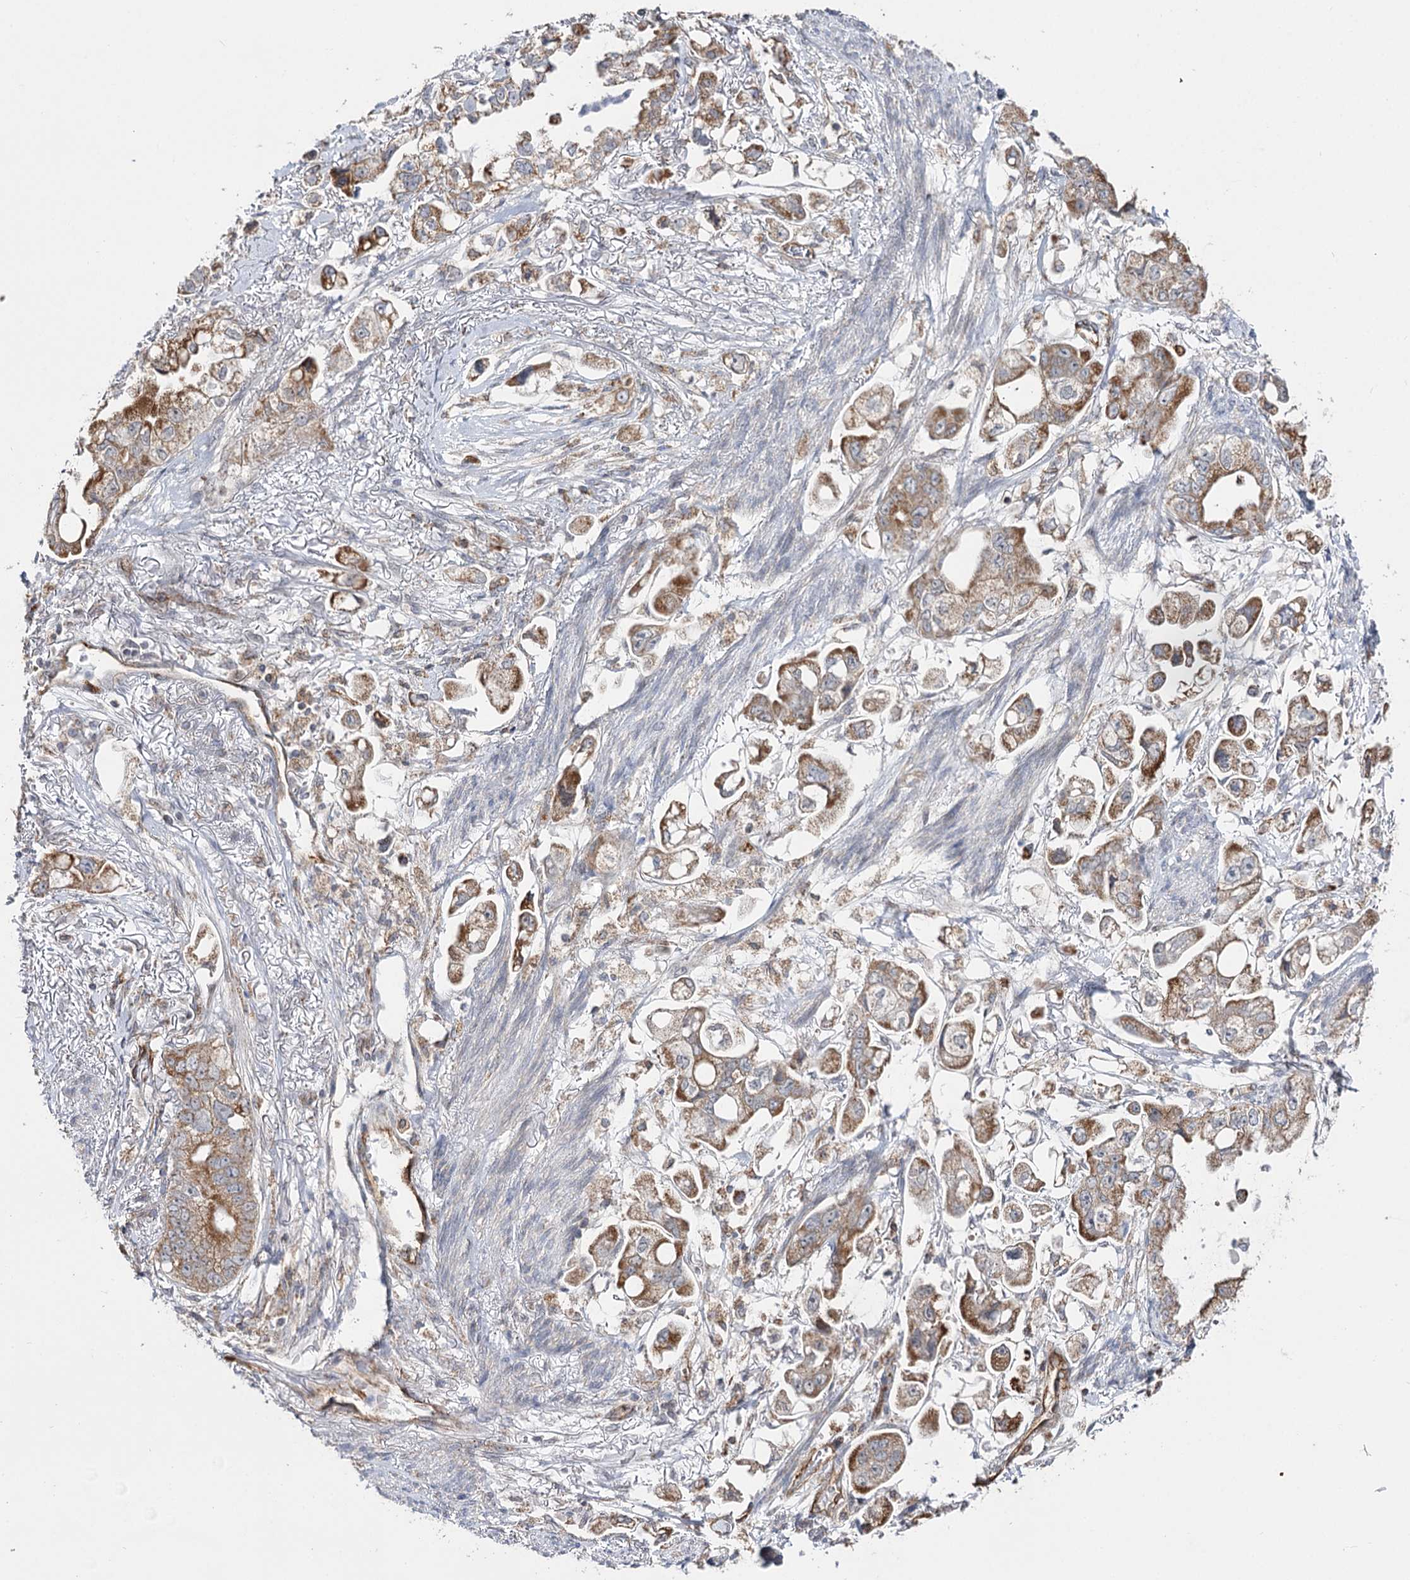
{"staining": {"intensity": "moderate", "quantity": ">75%", "location": "cytoplasmic/membranous"}, "tissue": "stomach cancer", "cell_type": "Tumor cells", "image_type": "cancer", "snomed": [{"axis": "morphology", "description": "Adenocarcinoma, NOS"}, {"axis": "topography", "description": "Stomach"}], "caption": "A brown stain shows moderate cytoplasmic/membranous positivity of a protein in human stomach adenocarcinoma tumor cells.", "gene": "CBR4", "patient": {"sex": "male", "age": 62}}